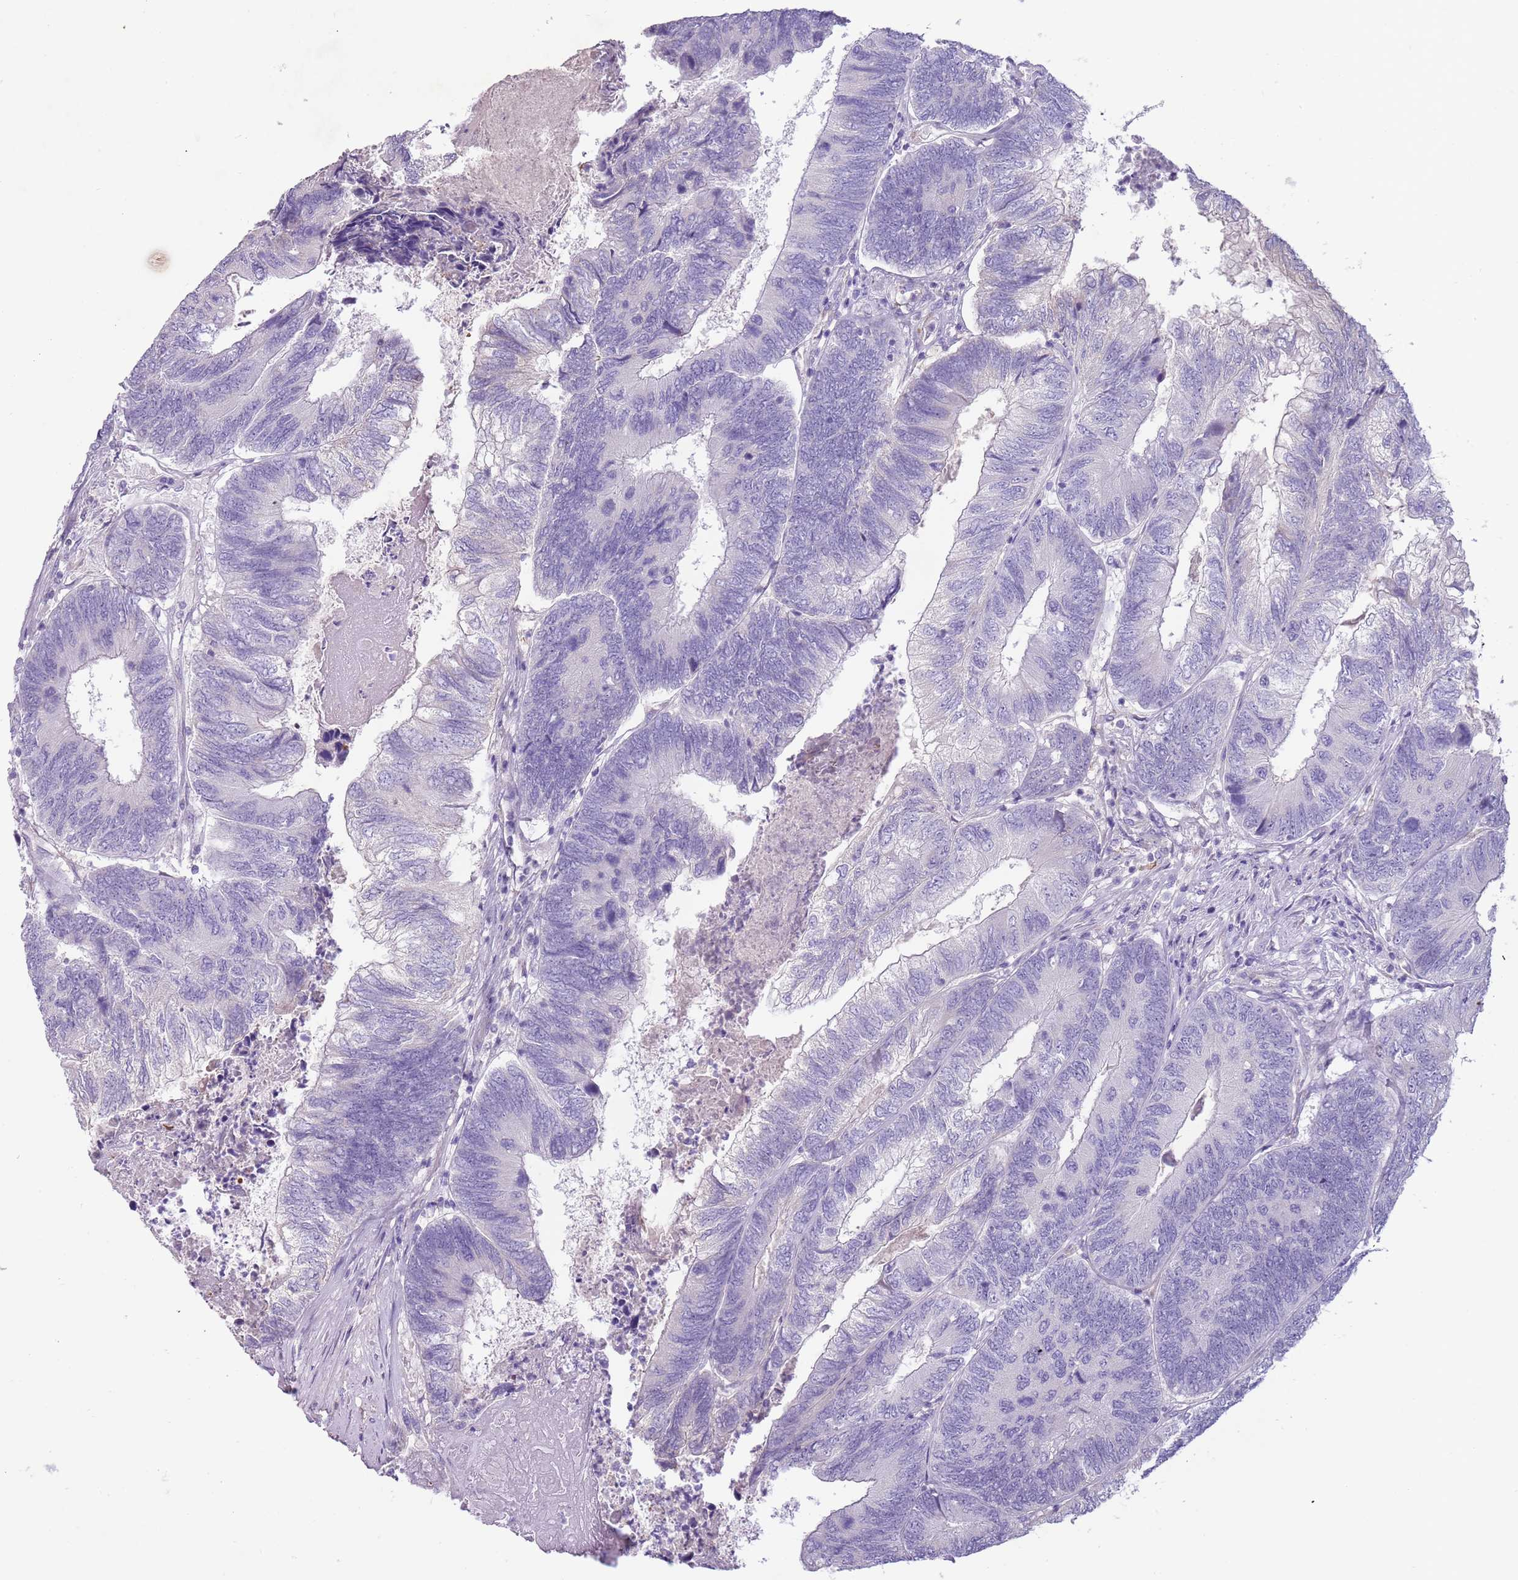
{"staining": {"intensity": "negative", "quantity": "none", "location": "none"}, "tissue": "colorectal cancer", "cell_type": "Tumor cells", "image_type": "cancer", "snomed": [{"axis": "morphology", "description": "Adenocarcinoma, NOS"}, {"axis": "topography", "description": "Colon"}], "caption": "The photomicrograph displays no significant staining in tumor cells of colorectal cancer (adenocarcinoma). (DAB (3,3'-diaminobenzidine) IHC visualized using brightfield microscopy, high magnification).", "gene": "RNF222", "patient": {"sex": "female", "age": 67}}